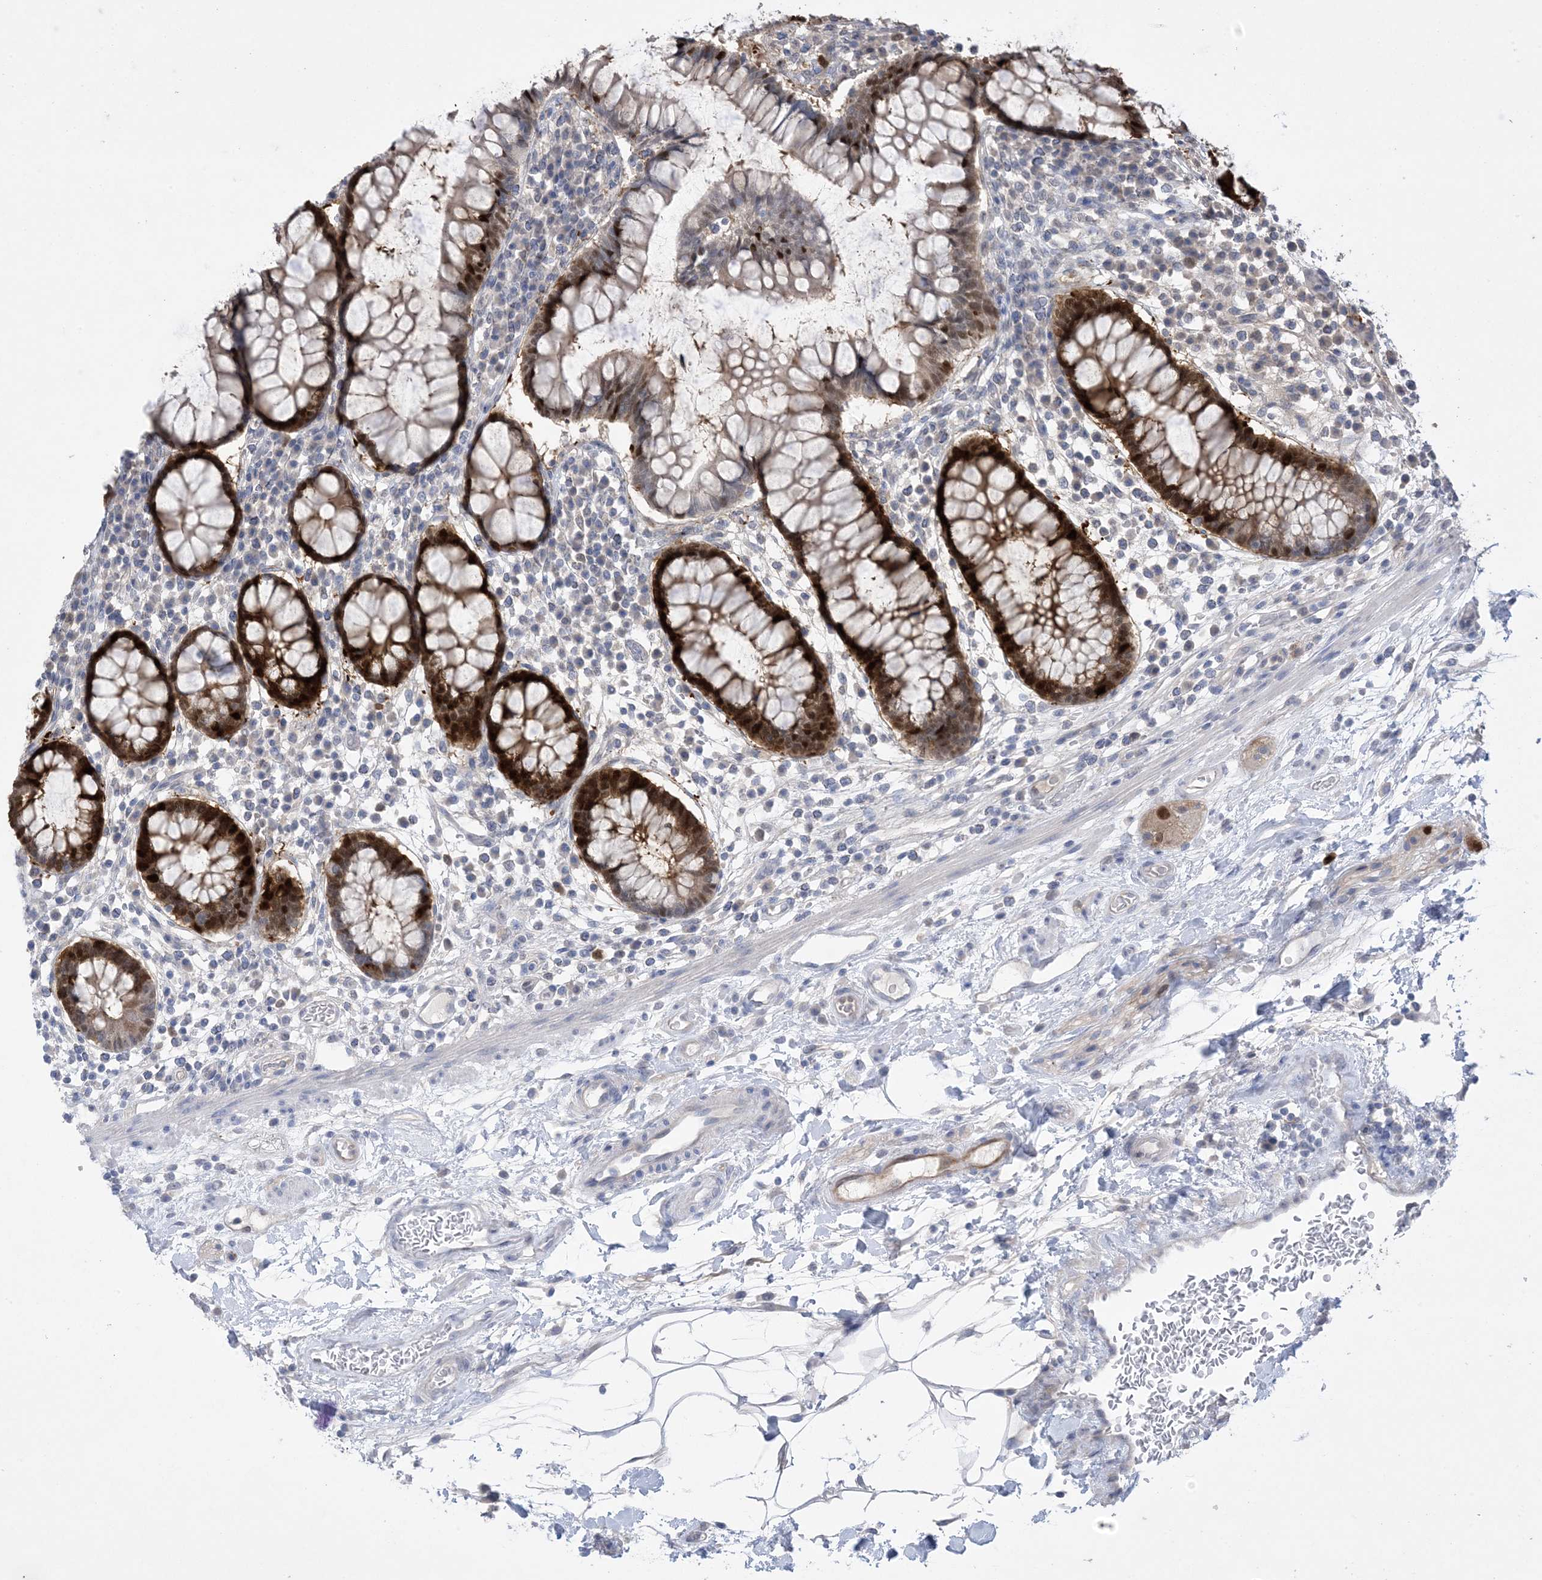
{"staining": {"intensity": "negative", "quantity": "none", "location": "none"}, "tissue": "colon", "cell_type": "Endothelial cells", "image_type": "normal", "snomed": [{"axis": "morphology", "description": "Normal tissue, NOS"}, {"axis": "topography", "description": "Colon"}], "caption": "Photomicrograph shows no protein staining in endothelial cells of normal colon. Nuclei are stained in blue.", "gene": "HMGCS1", "patient": {"sex": "female", "age": 79}}